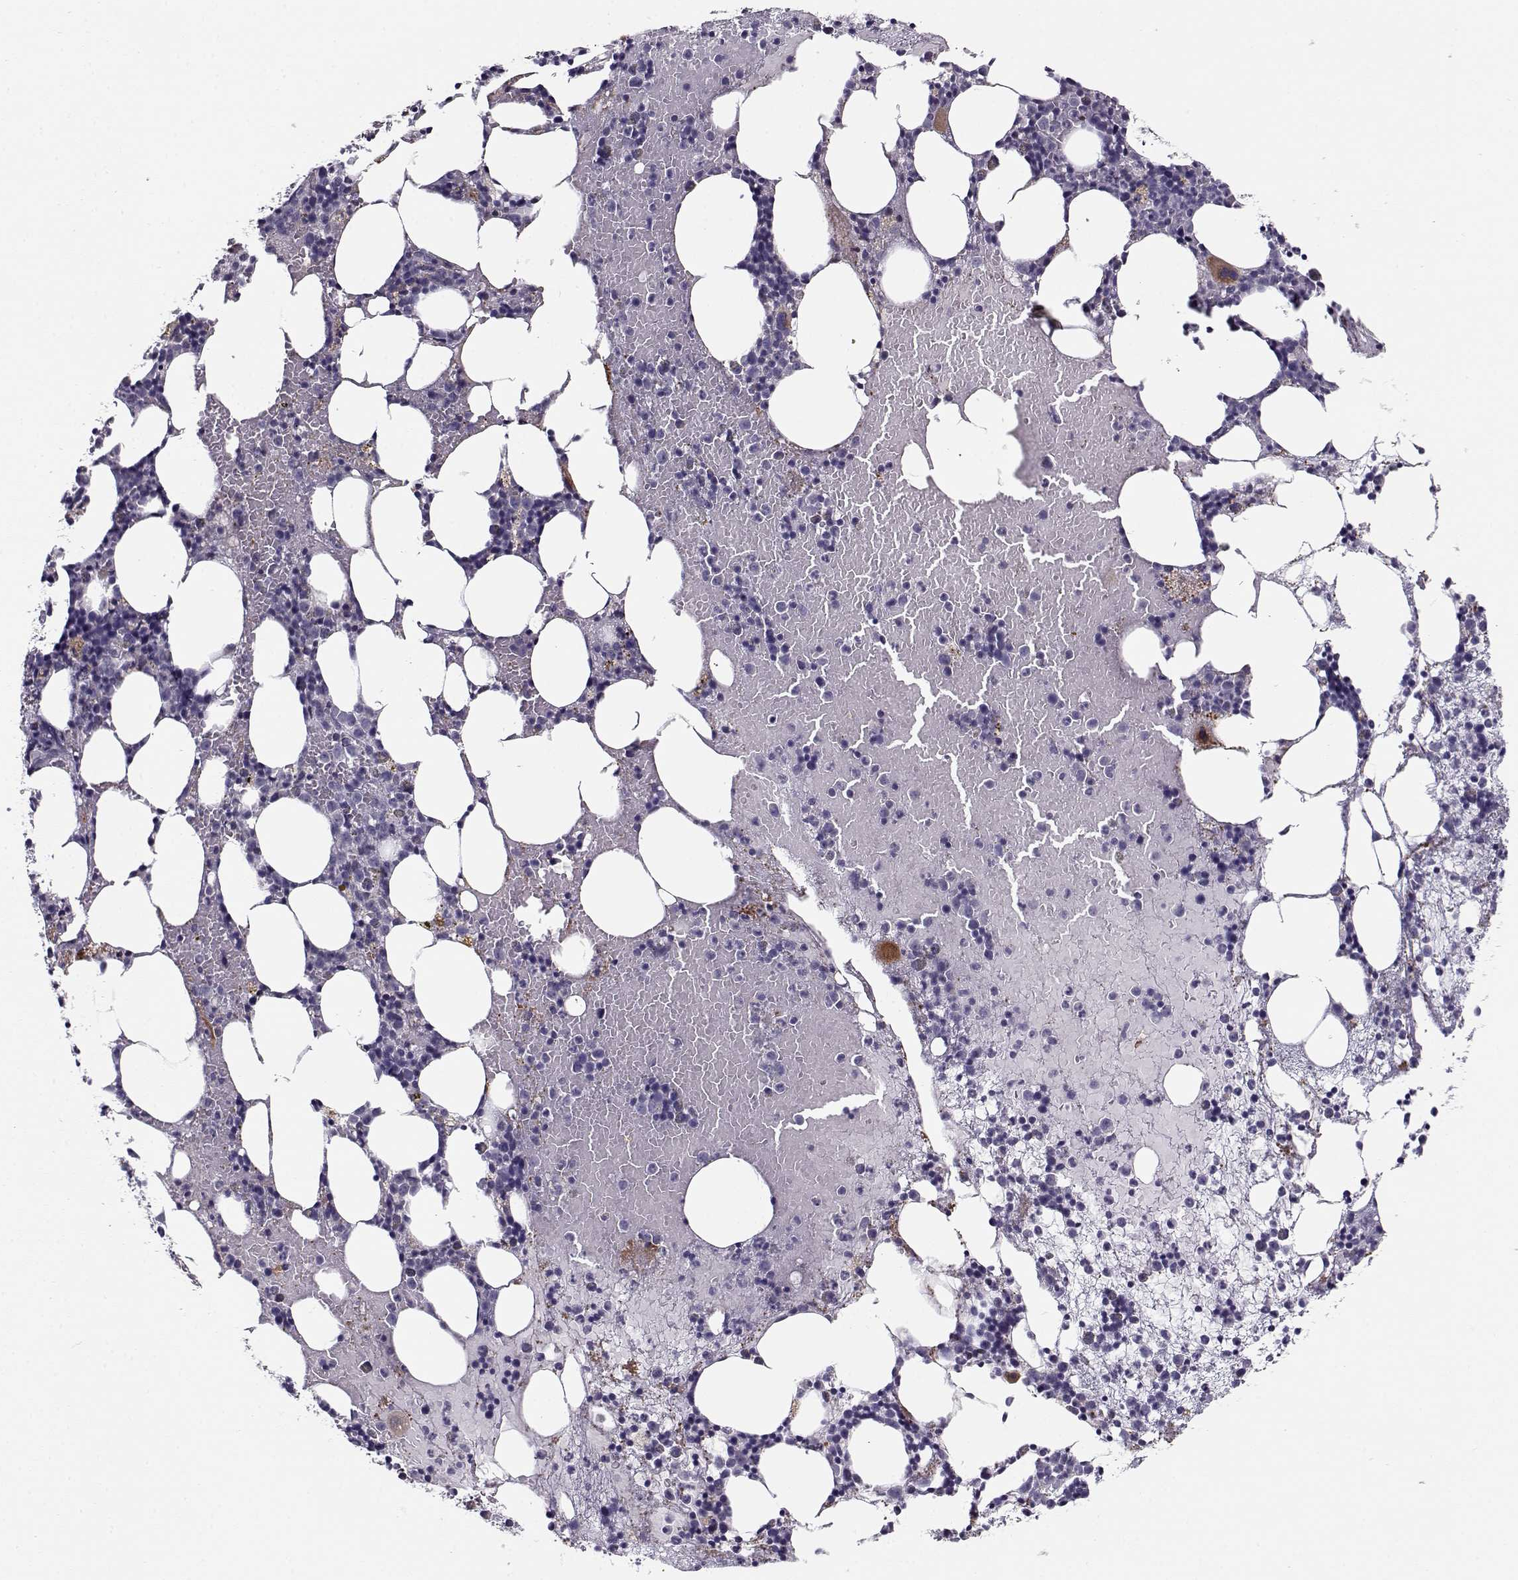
{"staining": {"intensity": "strong", "quantity": "<25%", "location": "cytoplasmic/membranous"}, "tissue": "bone marrow", "cell_type": "Hematopoietic cells", "image_type": "normal", "snomed": [{"axis": "morphology", "description": "Normal tissue, NOS"}, {"axis": "topography", "description": "Bone marrow"}], "caption": "Immunohistochemistry (IHC) image of unremarkable bone marrow: human bone marrow stained using immunohistochemistry reveals medium levels of strong protein expression localized specifically in the cytoplasmic/membranous of hematopoietic cells, appearing as a cytoplasmic/membranous brown color.", "gene": "KLF17", "patient": {"sex": "male", "age": 54}}